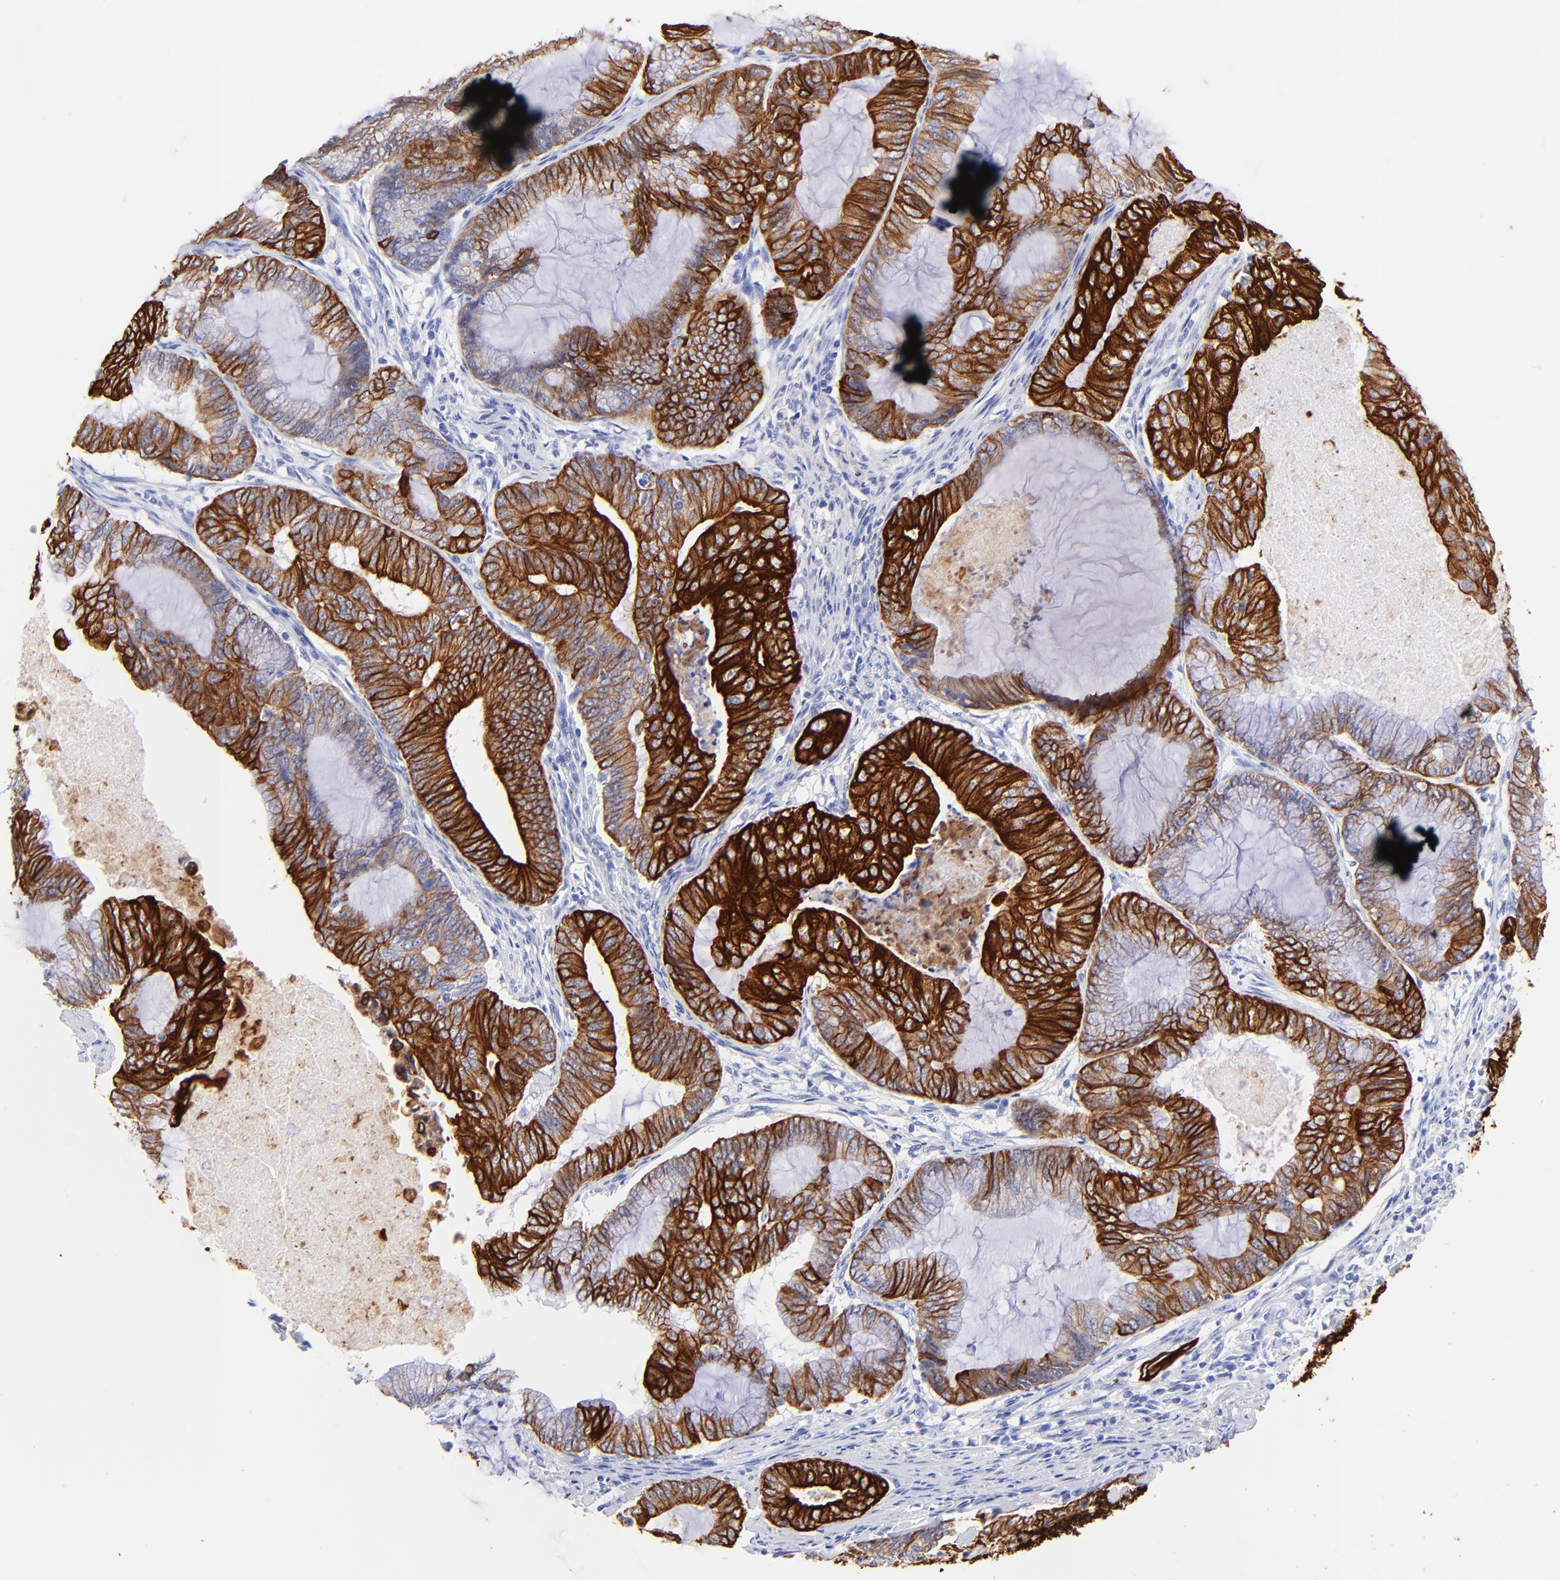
{"staining": {"intensity": "strong", "quantity": ">75%", "location": "cytoplasmic/membranous"}, "tissue": "endometrial cancer", "cell_type": "Tumor cells", "image_type": "cancer", "snomed": [{"axis": "morphology", "description": "Adenocarcinoma, NOS"}, {"axis": "topography", "description": "Endometrium"}], "caption": "This micrograph exhibits immunohistochemistry staining of human endometrial adenocarcinoma, with high strong cytoplasmic/membranous expression in about >75% of tumor cells.", "gene": "KRT19", "patient": {"sex": "female", "age": 63}}